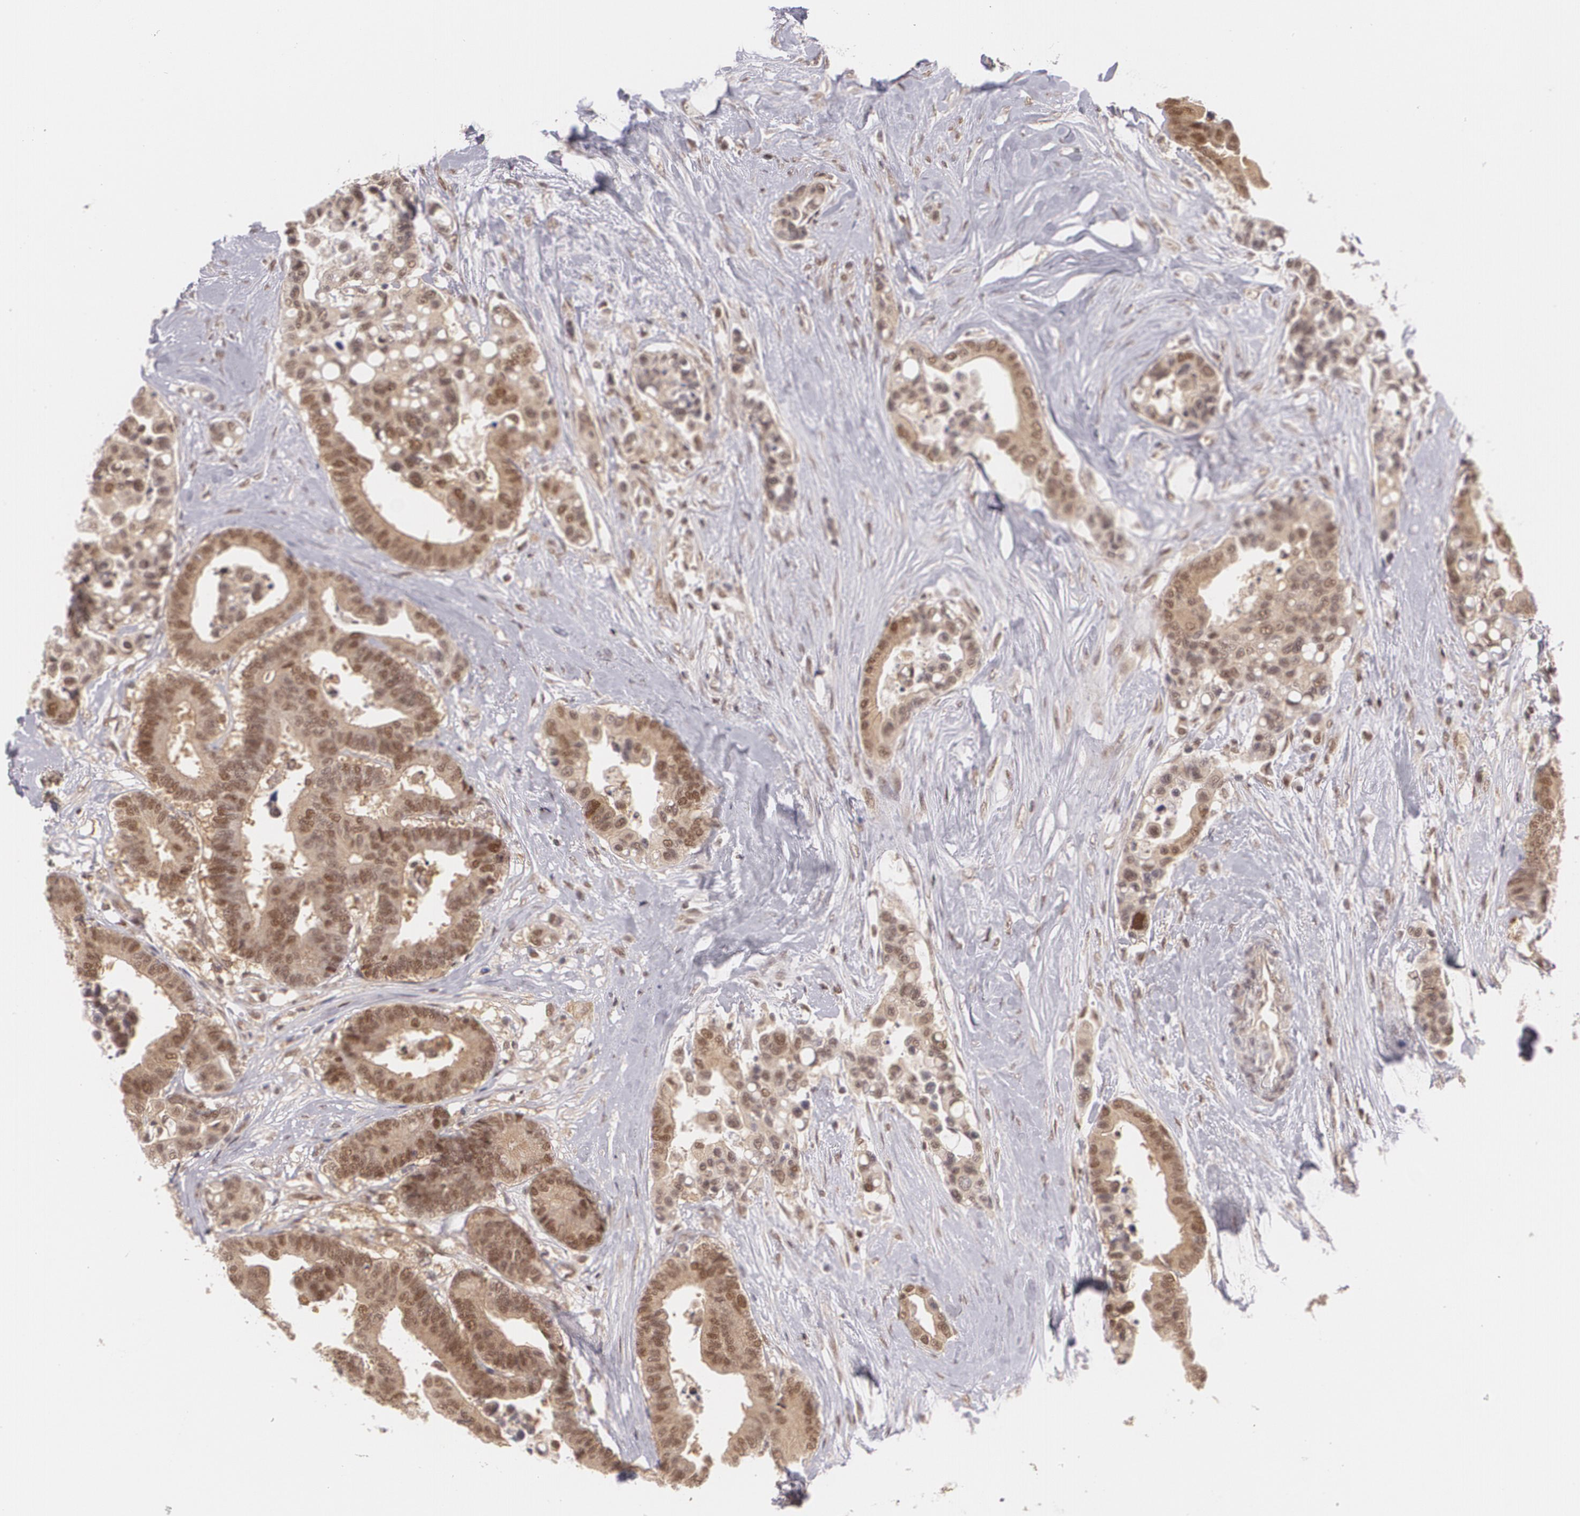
{"staining": {"intensity": "moderate", "quantity": ">75%", "location": "cytoplasmic/membranous,nuclear"}, "tissue": "colorectal cancer", "cell_type": "Tumor cells", "image_type": "cancer", "snomed": [{"axis": "morphology", "description": "Adenocarcinoma, NOS"}, {"axis": "topography", "description": "Colon"}], "caption": "Immunohistochemistry (IHC) photomicrograph of colorectal cancer stained for a protein (brown), which displays medium levels of moderate cytoplasmic/membranous and nuclear staining in approximately >75% of tumor cells.", "gene": "CUL2", "patient": {"sex": "male", "age": 82}}